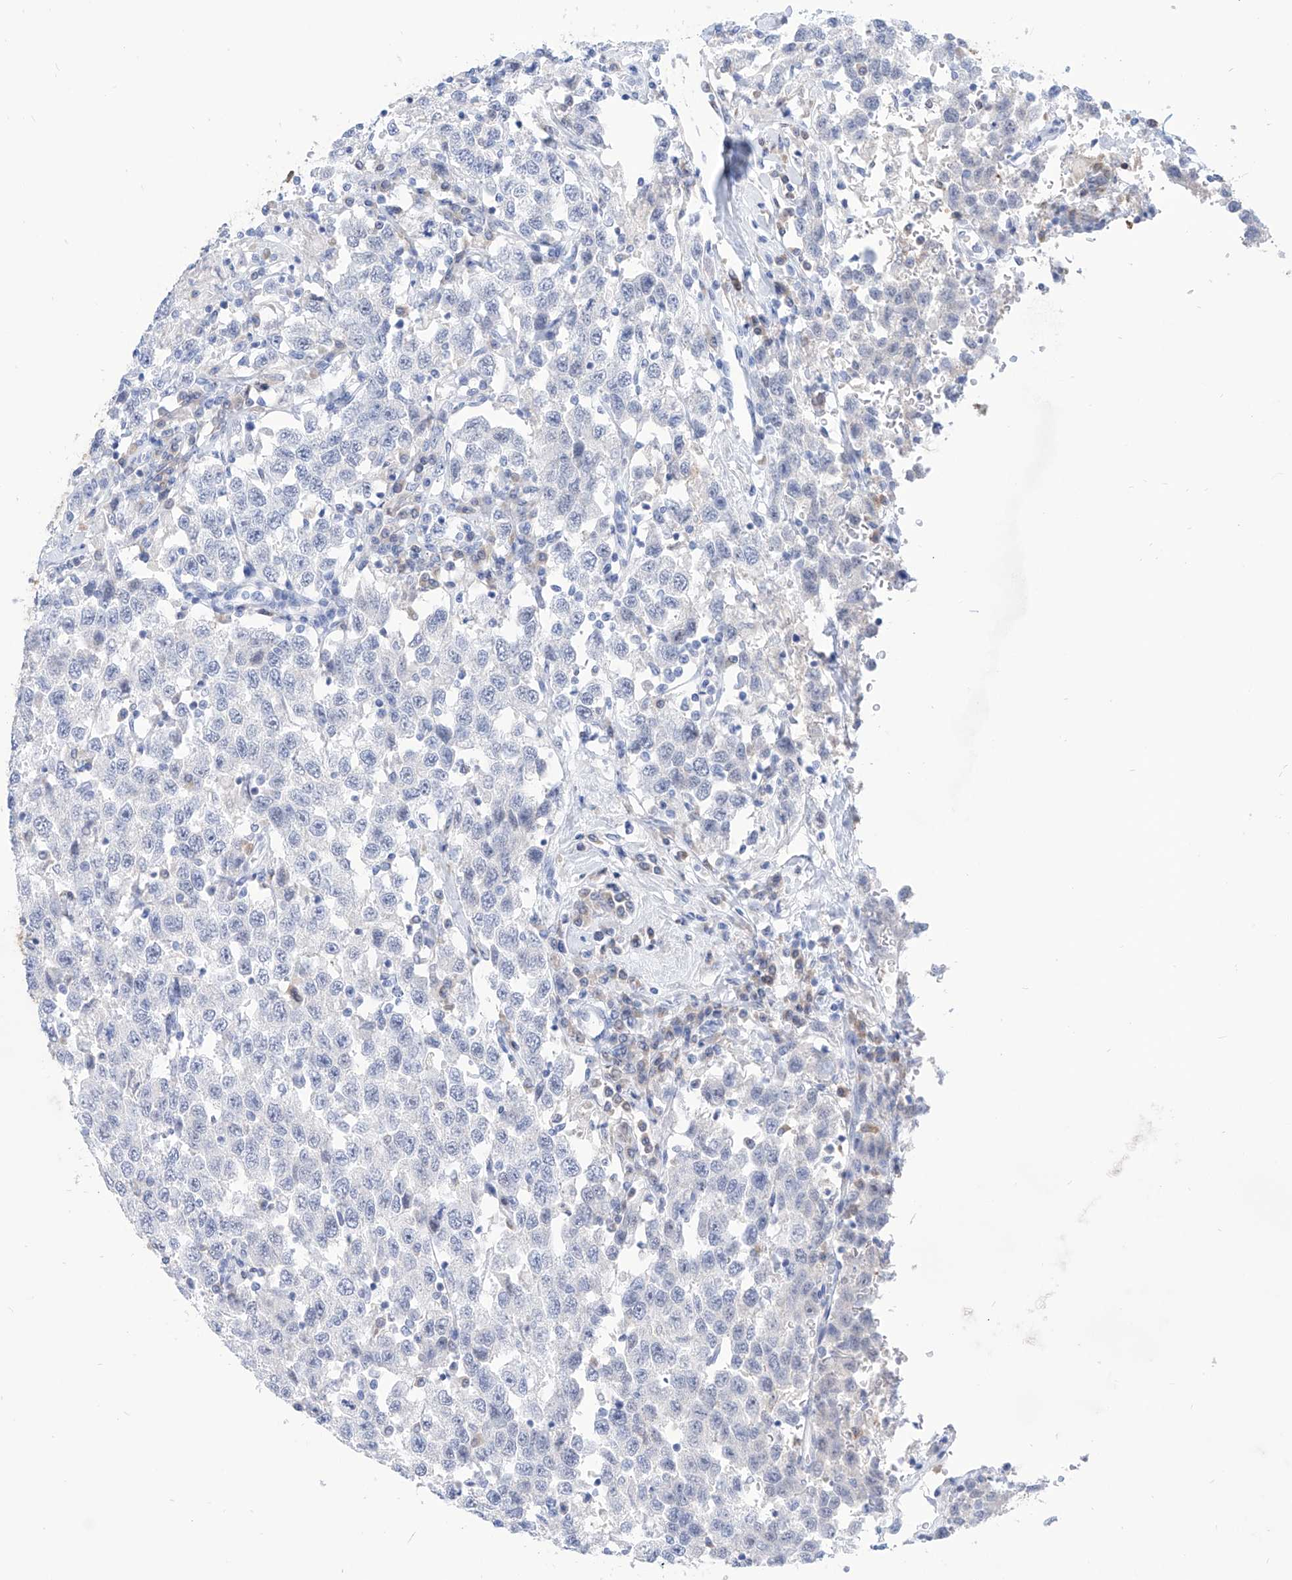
{"staining": {"intensity": "negative", "quantity": "none", "location": "none"}, "tissue": "testis cancer", "cell_type": "Tumor cells", "image_type": "cancer", "snomed": [{"axis": "morphology", "description": "Seminoma, NOS"}, {"axis": "topography", "description": "Testis"}], "caption": "Immunohistochemistry of human testis seminoma reveals no positivity in tumor cells. The staining is performed using DAB brown chromogen with nuclei counter-stained in using hematoxylin.", "gene": "PDXK", "patient": {"sex": "male", "age": 41}}